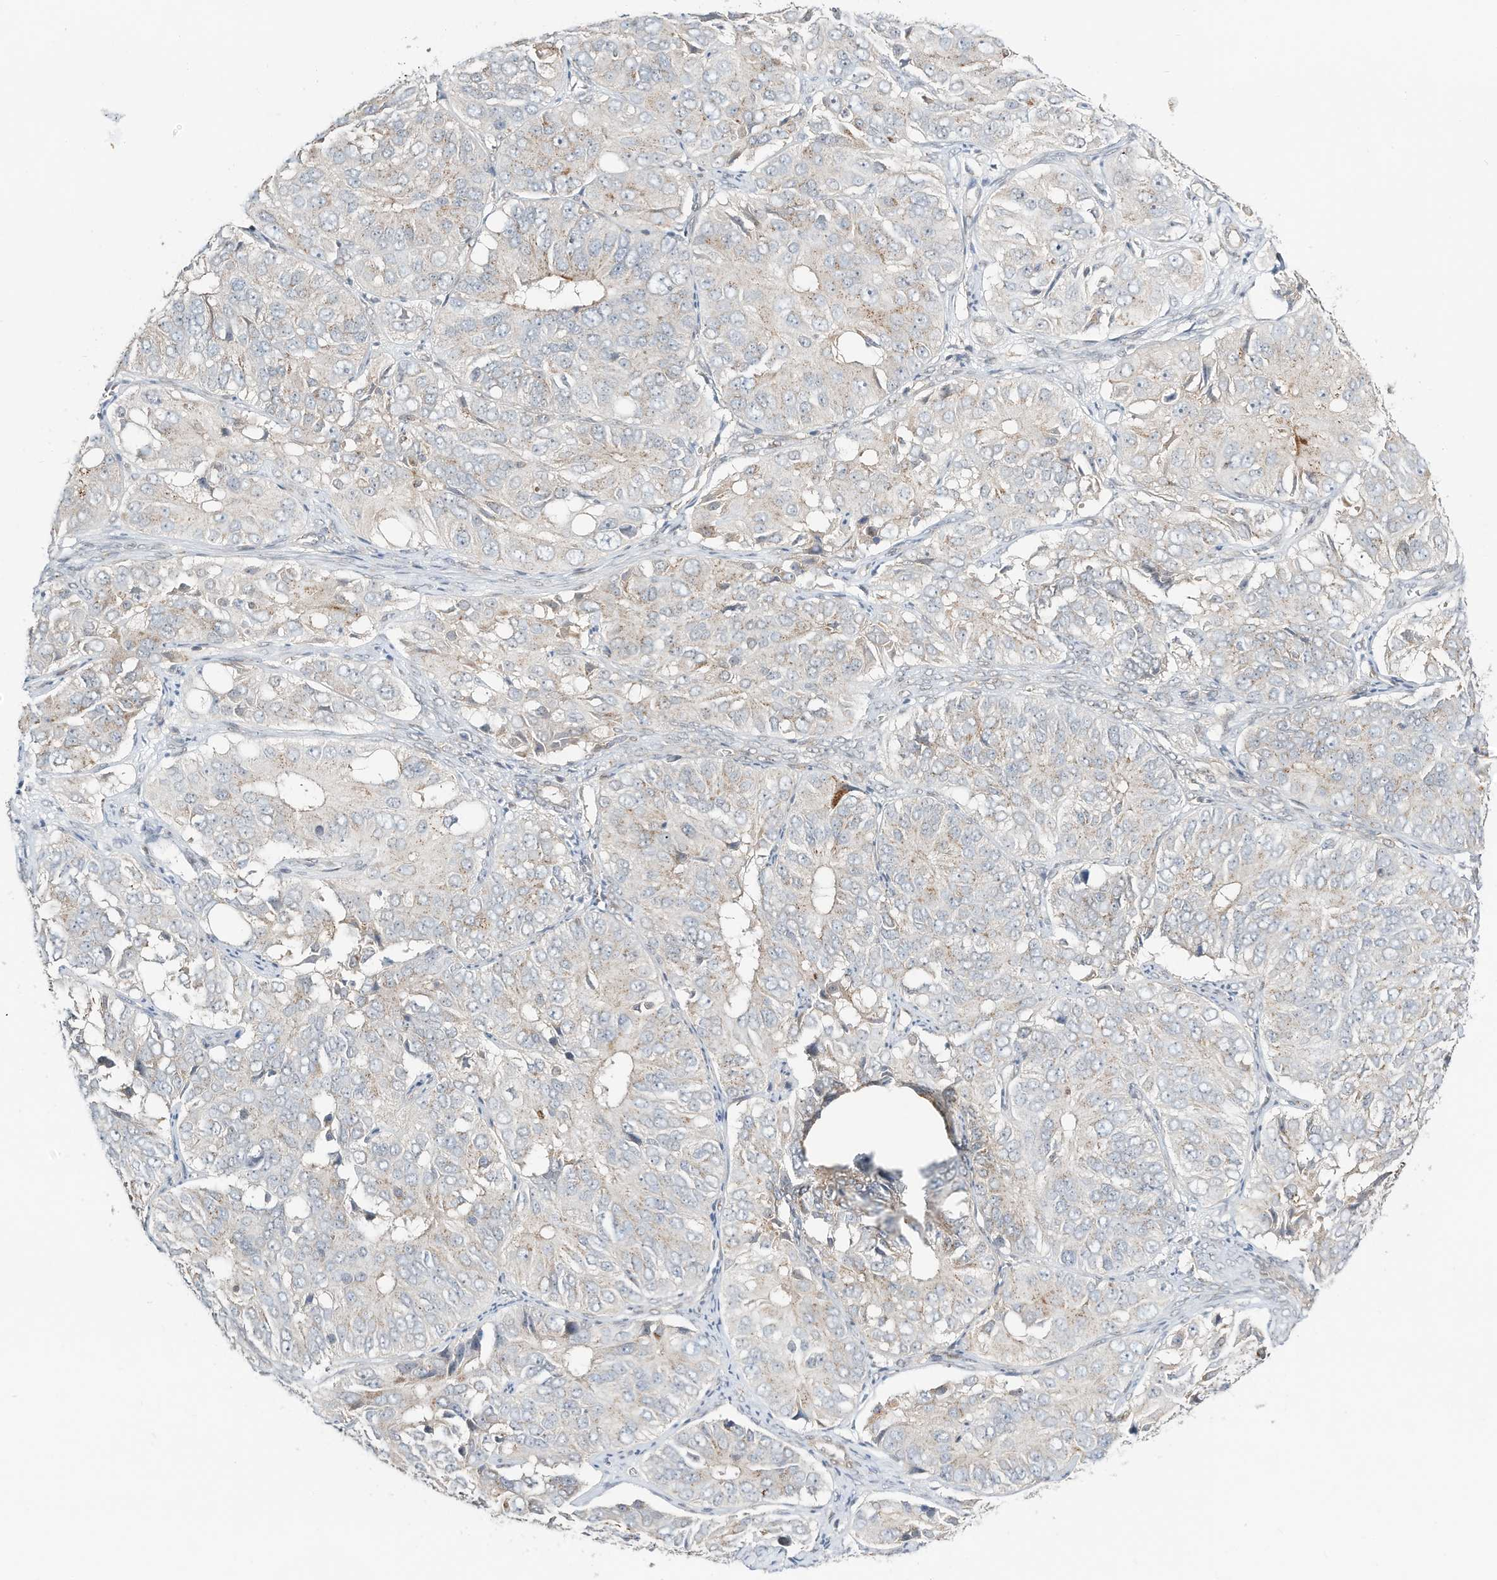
{"staining": {"intensity": "weak", "quantity": "25%-75%", "location": "cytoplasmic/membranous"}, "tissue": "ovarian cancer", "cell_type": "Tumor cells", "image_type": "cancer", "snomed": [{"axis": "morphology", "description": "Carcinoma, endometroid"}, {"axis": "topography", "description": "Ovary"}], "caption": "Ovarian cancer (endometroid carcinoma) stained with a protein marker exhibits weak staining in tumor cells.", "gene": "CUX1", "patient": {"sex": "female", "age": 51}}